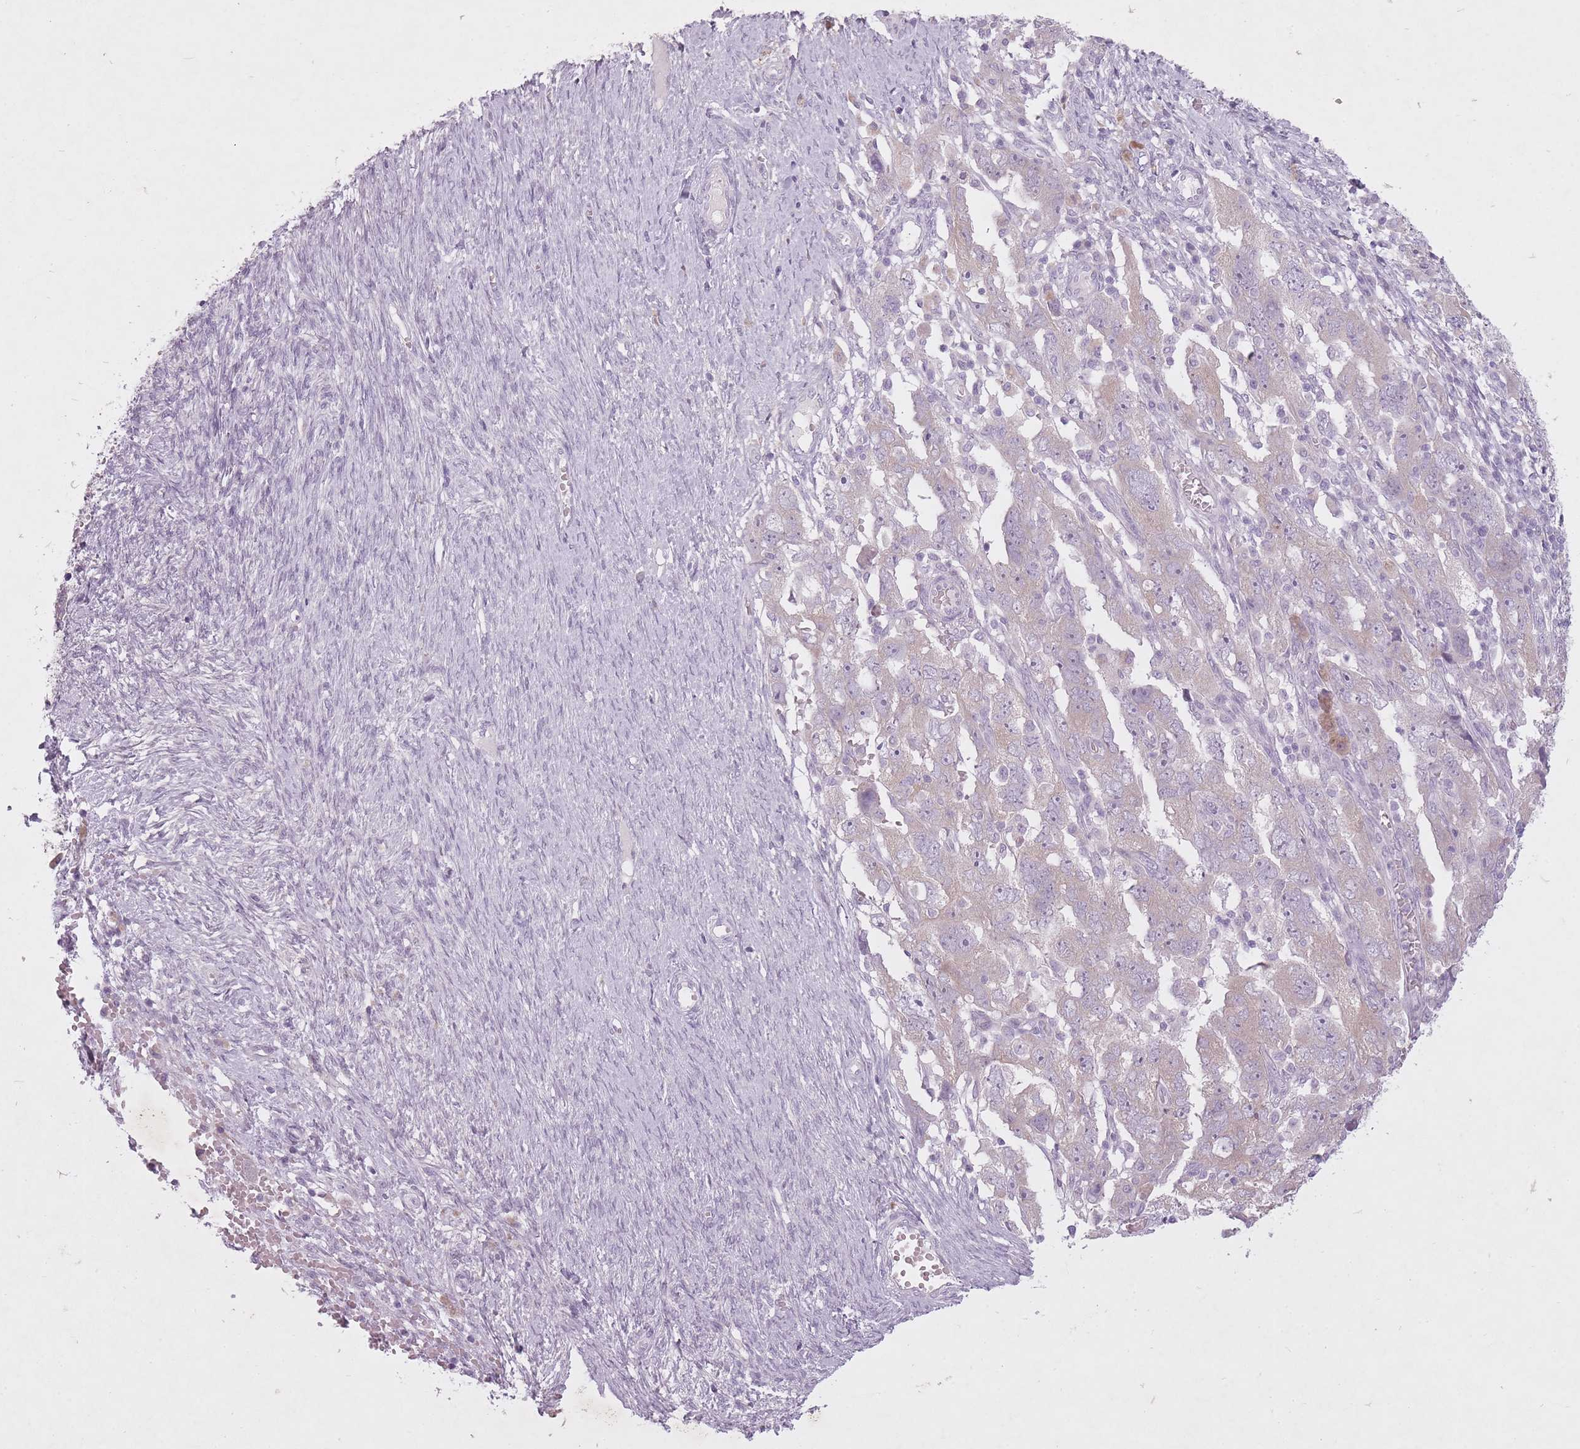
{"staining": {"intensity": "negative", "quantity": "none", "location": "none"}, "tissue": "ovarian cancer", "cell_type": "Tumor cells", "image_type": "cancer", "snomed": [{"axis": "morphology", "description": "Carcinoma, NOS"}, {"axis": "morphology", "description": "Cystadenocarcinoma, serous, NOS"}, {"axis": "topography", "description": "Ovary"}], "caption": "Histopathology image shows no protein expression in tumor cells of ovarian carcinoma tissue.", "gene": "FAM43B", "patient": {"sex": "female", "age": 69}}